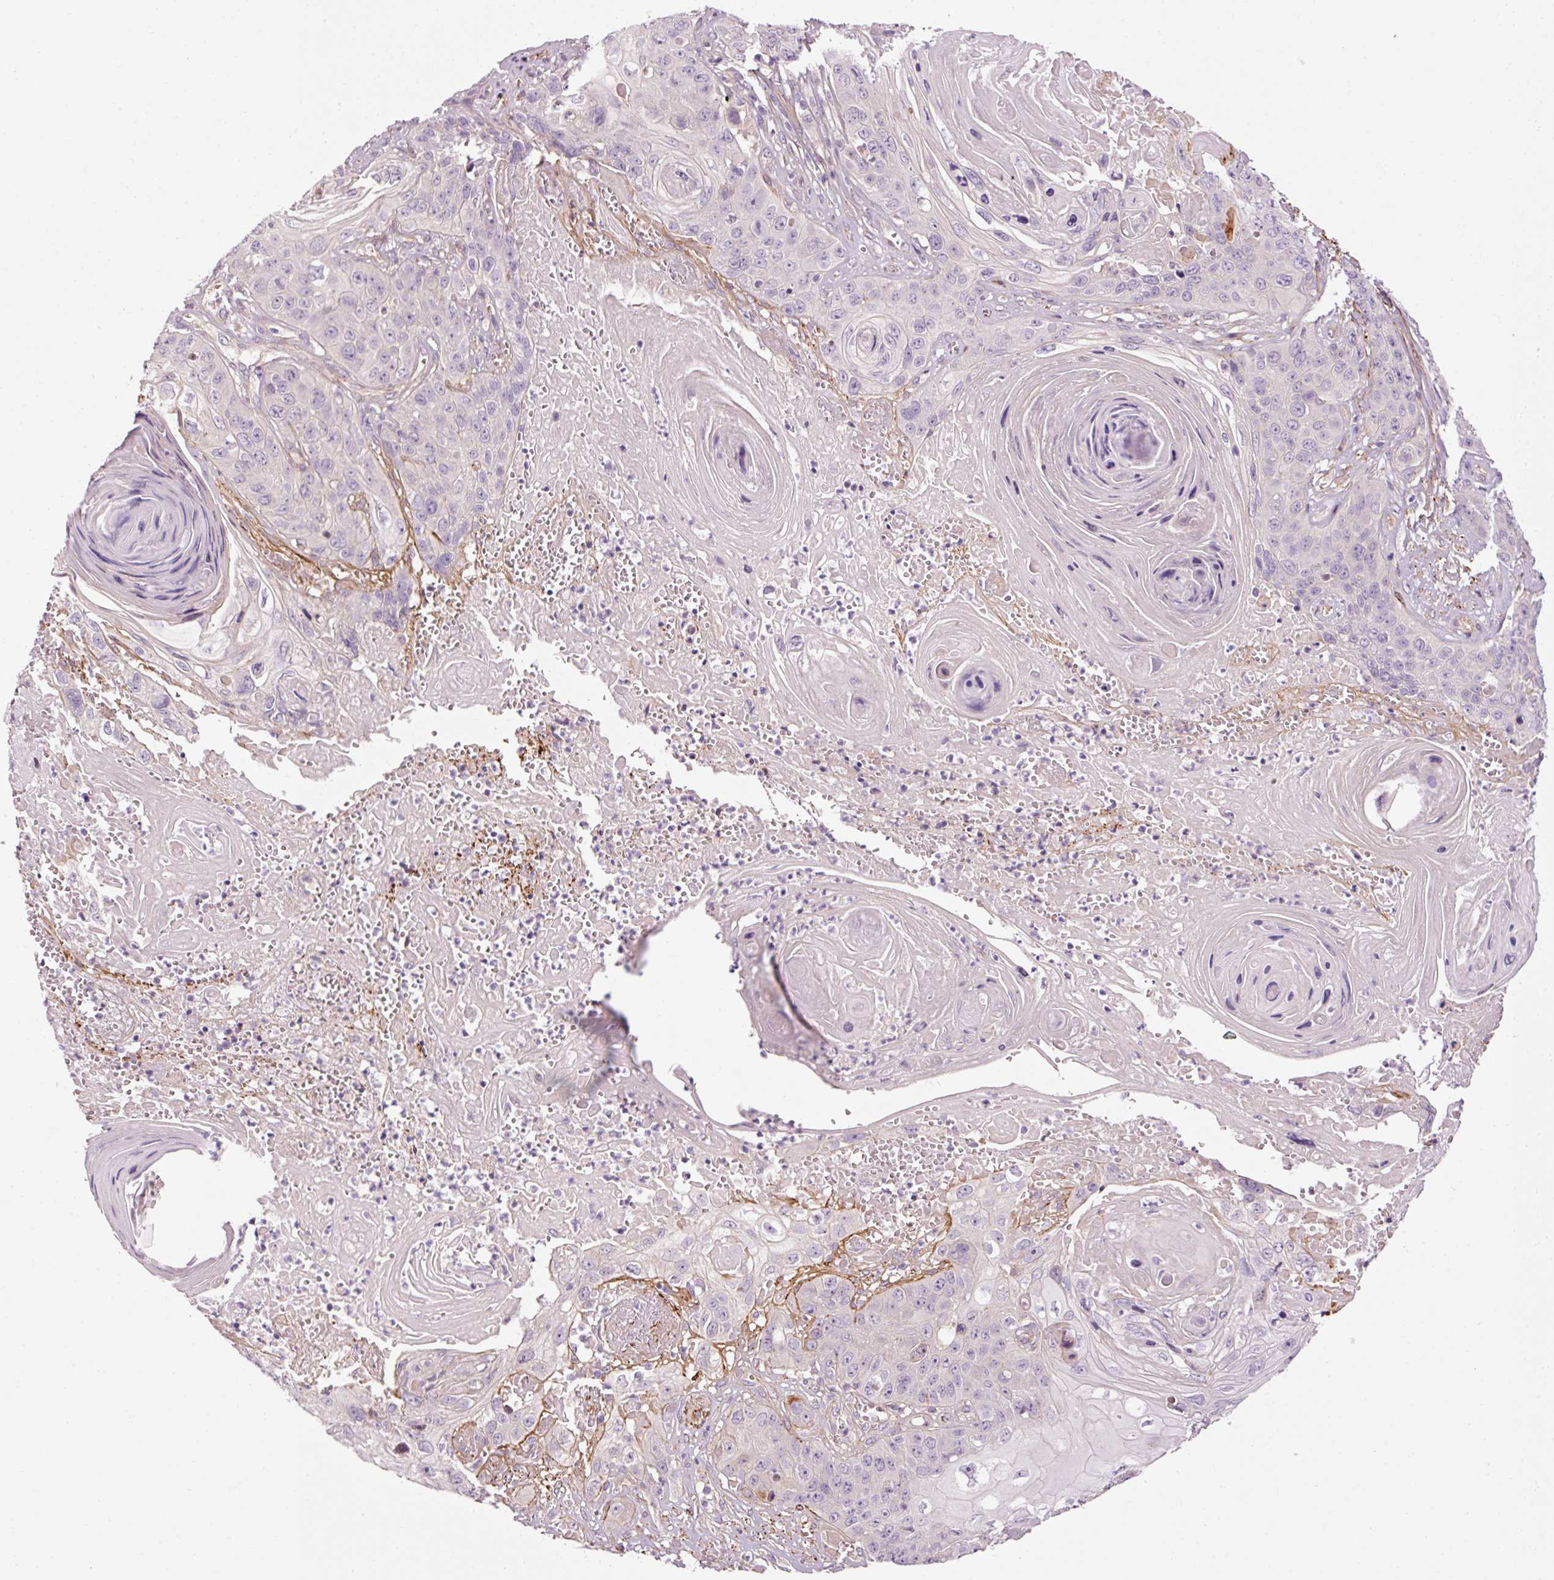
{"staining": {"intensity": "negative", "quantity": "none", "location": "none"}, "tissue": "skin cancer", "cell_type": "Tumor cells", "image_type": "cancer", "snomed": [{"axis": "morphology", "description": "Squamous cell carcinoma, NOS"}, {"axis": "topography", "description": "Skin"}], "caption": "Skin cancer (squamous cell carcinoma) was stained to show a protein in brown. There is no significant expression in tumor cells. (Brightfield microscopy of DAB IHC at high magnification).", "gene": "ANKRD20A1", "patient": {"sex": "male", "age": 55}}